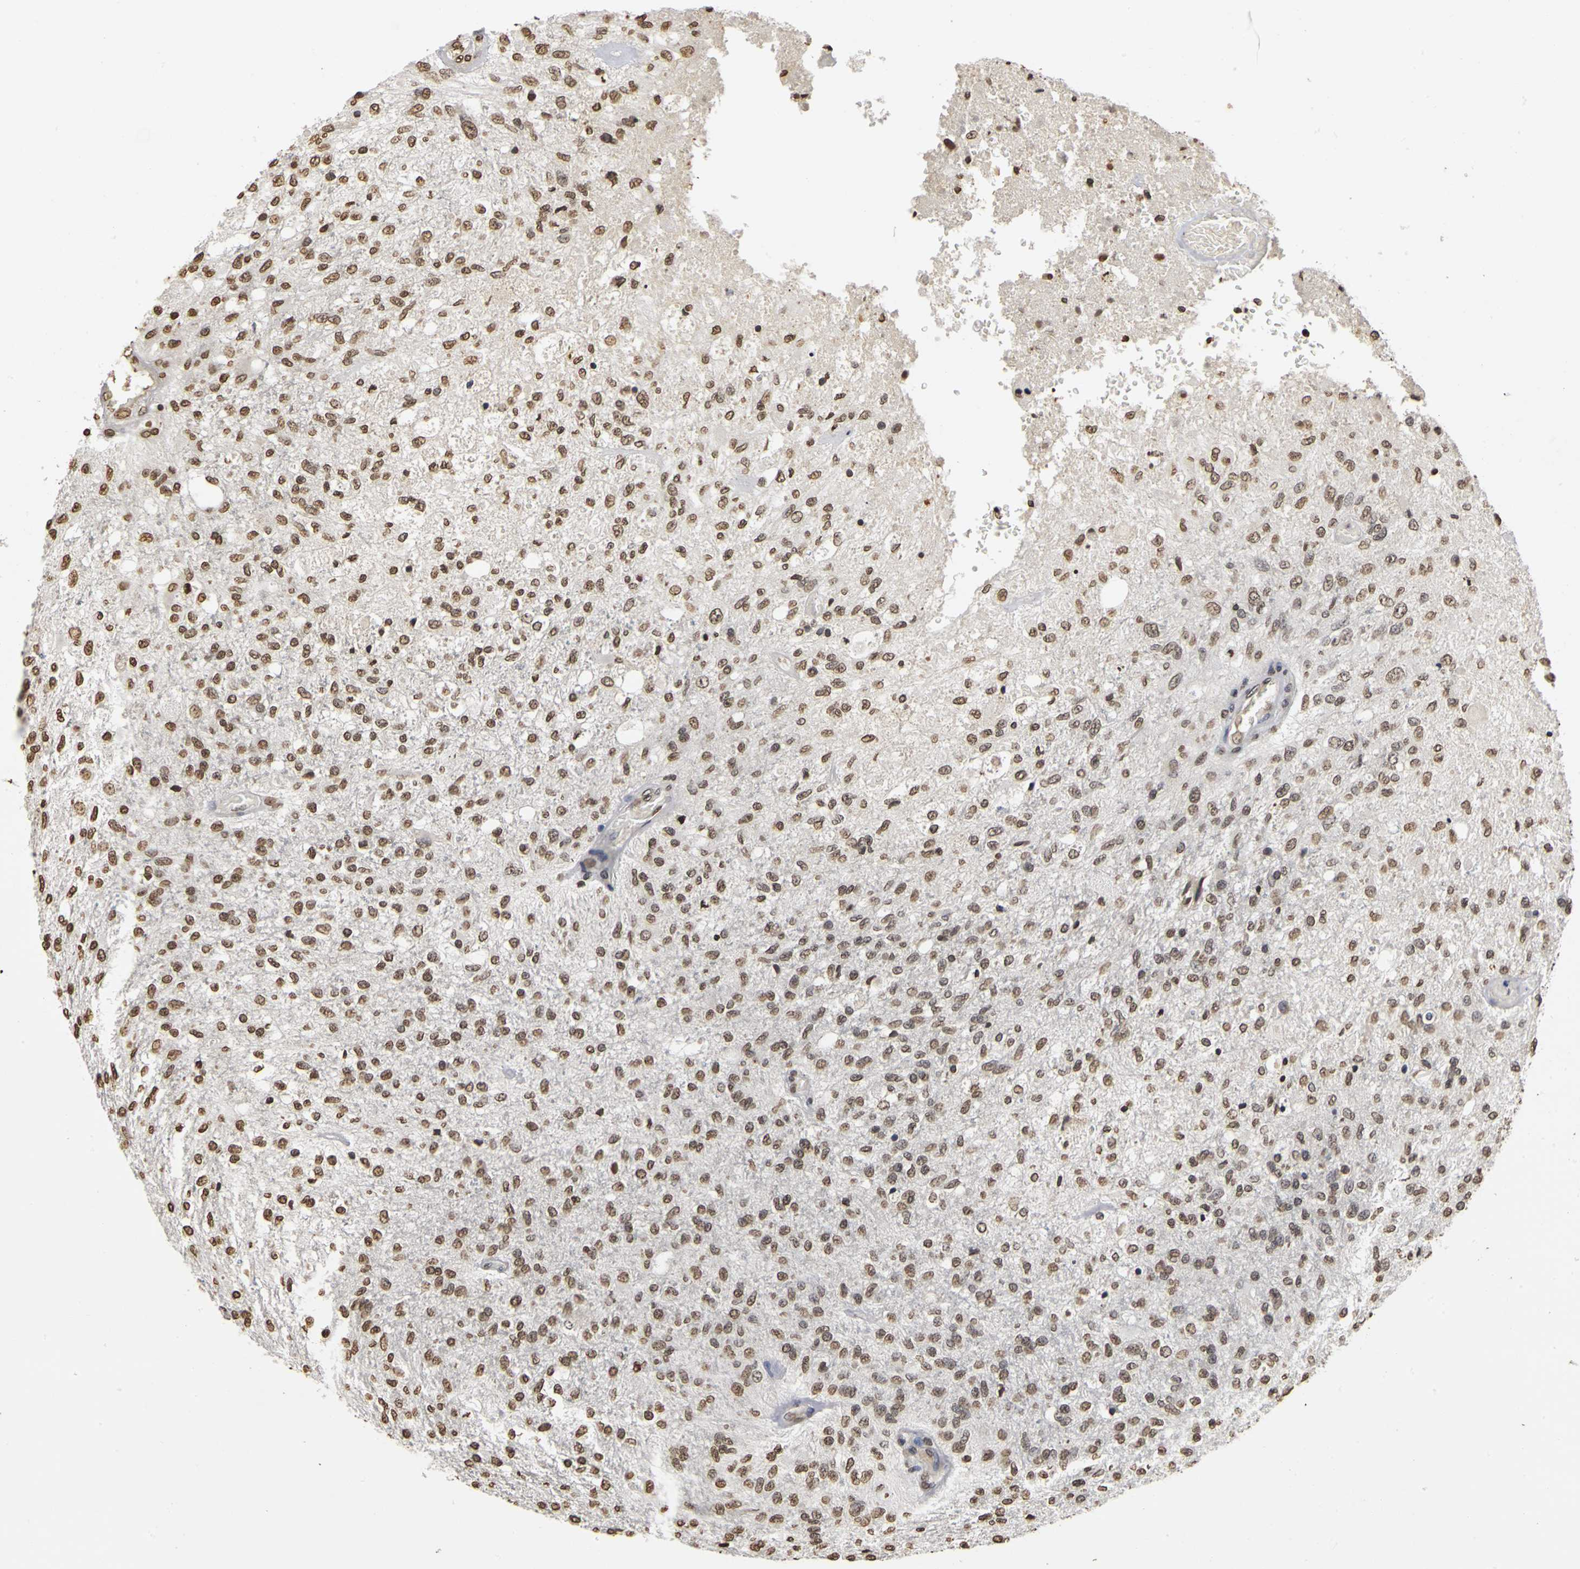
{"staining": {"intensity": "moderate", "quantity": ">75%", "location": "nuclear"}, "tissue": "glioma", "cell_type": "Tumor cells", "image_type": "cancer", "snomed": [{"axis": "morphology", "description": "Normal tissue, NOS"}, {"axis": "morphology", "description": "Glioma, malignant, High grade"}, {"axis": "topography", "description": "Cerebral cortex"}], "caption": "High-magnification brightfield microscopy of malignant glioma (high-grade) stained with DAB (3,3'-diaminobenzidine) (brown) and counterstained with hematoxylin (blue). tumor cells exhibit moderate nuclear positivity is seen in approximately>75% of cells.", "gene": "ERCC2", "patient": {"sex": "male", "age": 77}}